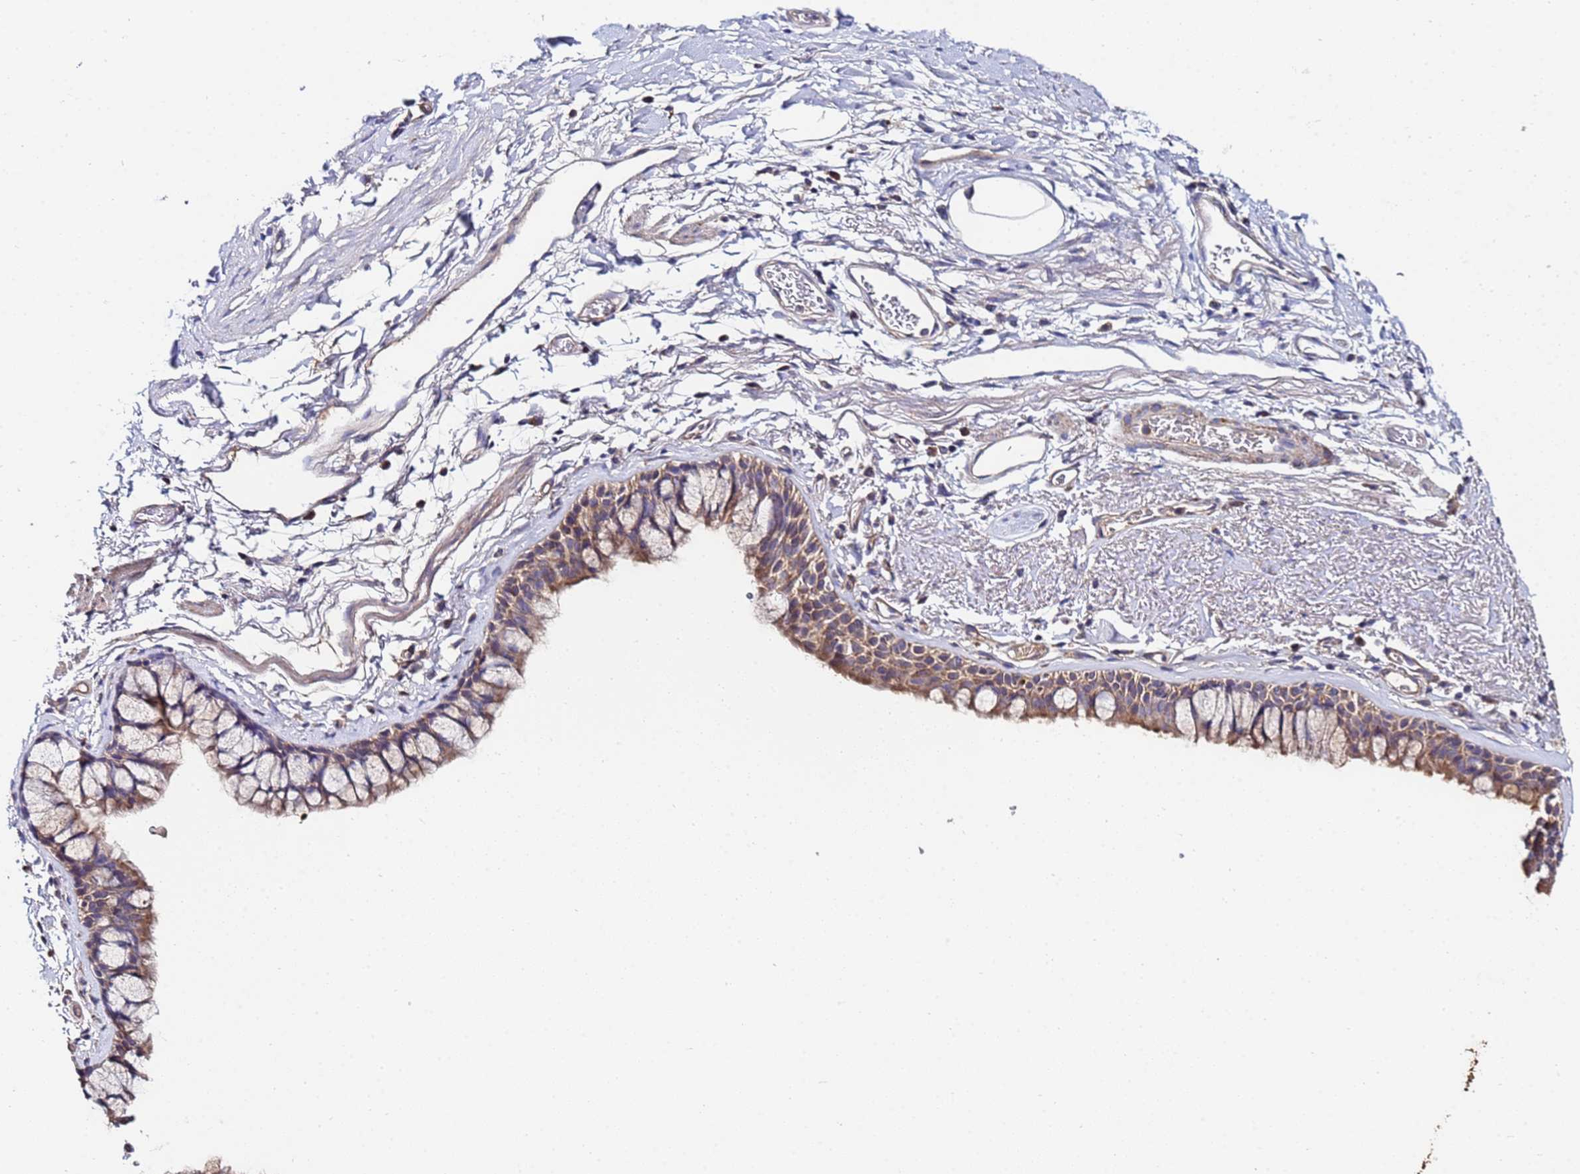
{"staining": {"intensity": "moderate", "quantity": ">75%", "location": "cytoplasmic/membranous"}, "tissue": "bronchus", "cell_type": "Respiratory epithelial cells", "image_type": "normal", "snomed": [{"axis": "morphology", "description": "Normal tissue, NOS"}, {"axis": "topography", "description": "Bronchus"}], "caption": "Immunohistochemical staining of normal human bronchus exhibits medium levels of moderate cytoplasmic/membranous expression in approximately >75% of respiratory epithelial cells.", "gene": "C5orf34", "patient": {"sex": "male", "age": 65}}